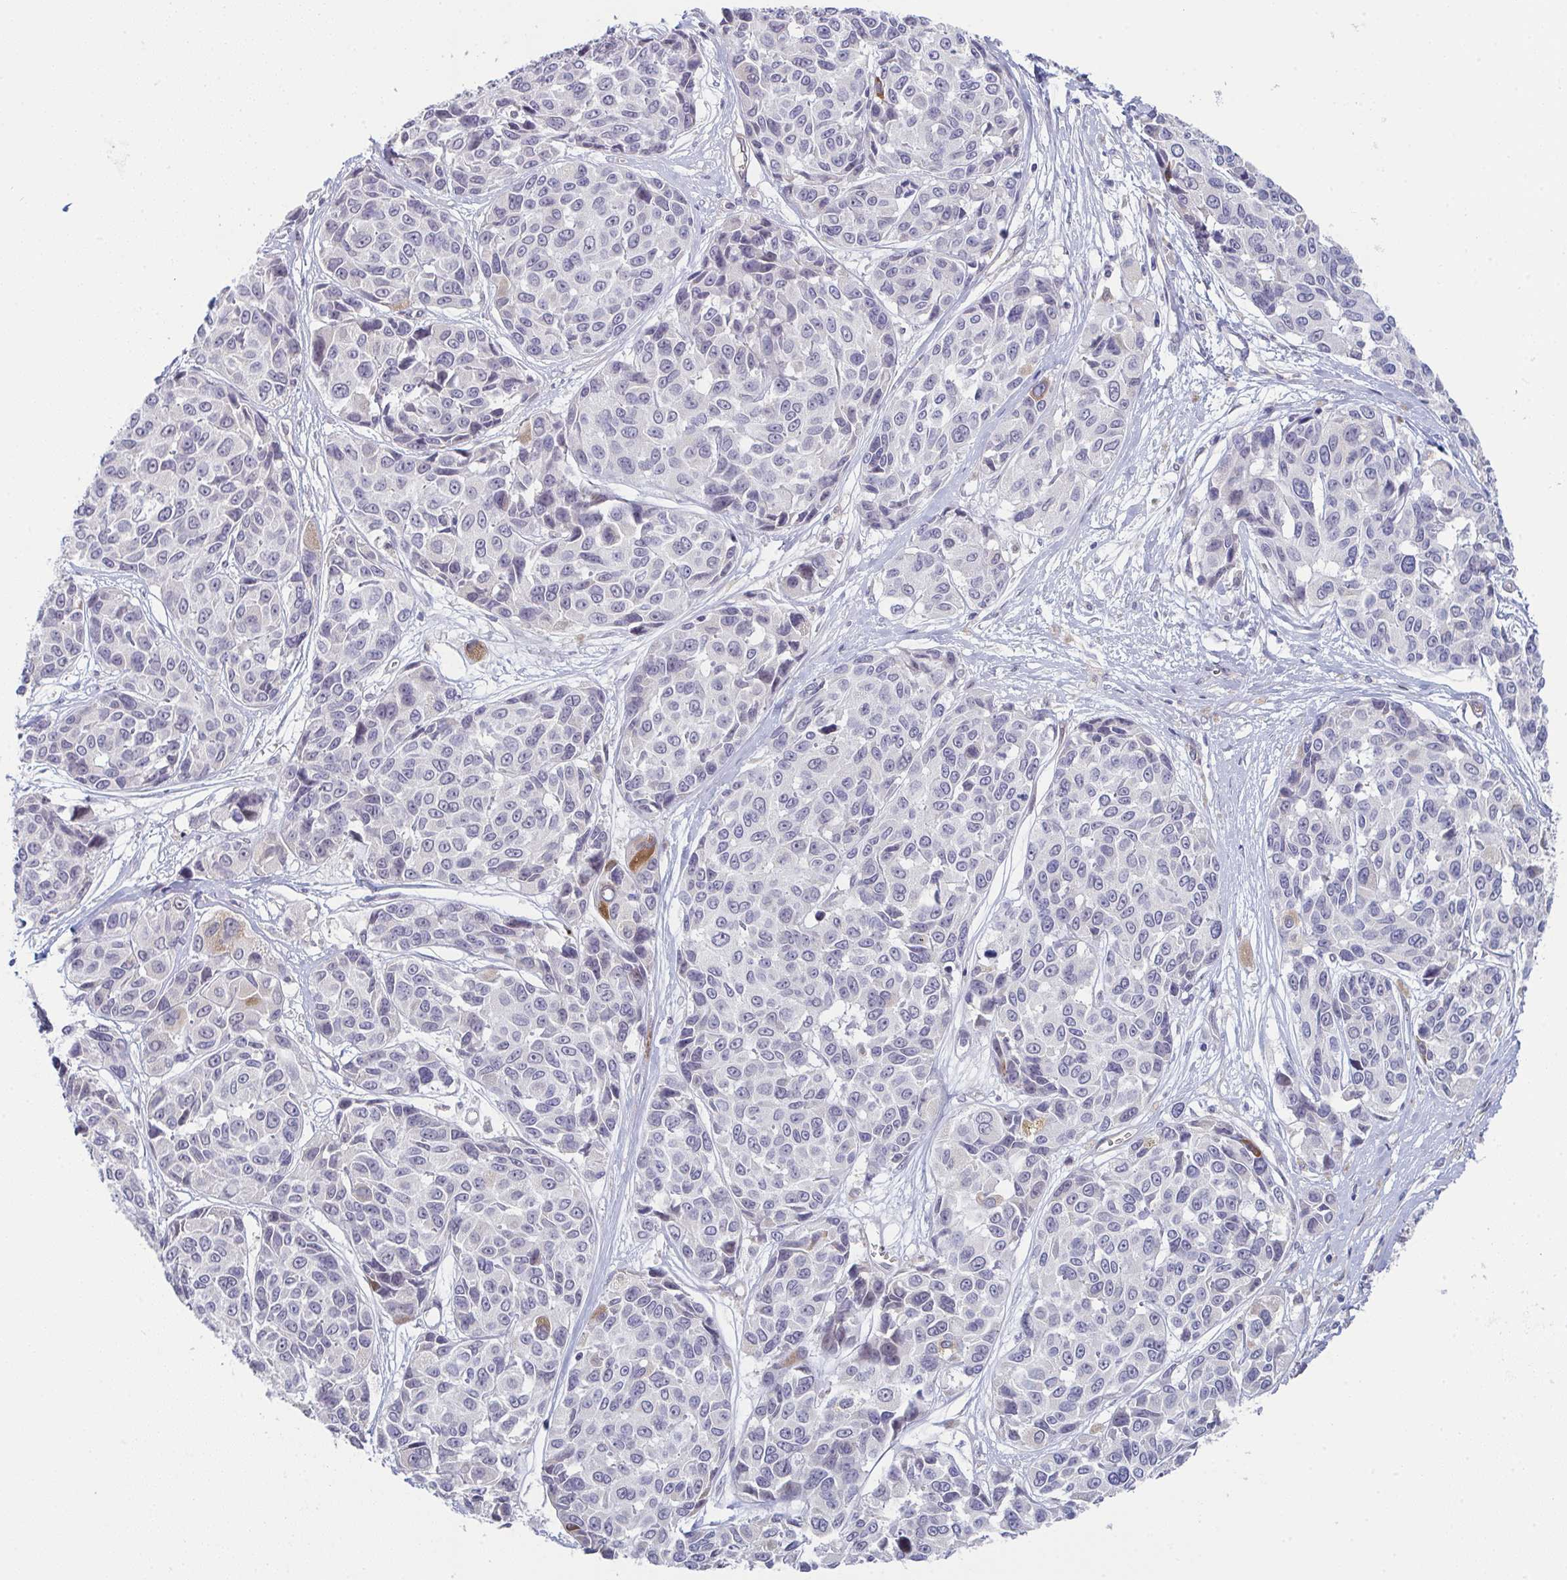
{"staining": {"intensity": "negative", "quantity": "none", "location": "none"}, "tissue": "melanoma", "cell_type": "Tumor cells", "image_type": "cancer", "snomed": [{"axis": "morphology", "description": "Malignant melanoma, NOS"}, {"axis": "topography", "description": "Skin"}], "caption": "IHC of human malignant melanoma reveals no positivity in tumor cells.", "gene": "VWDE", "patient": {"sex": "female", "age": 66}}